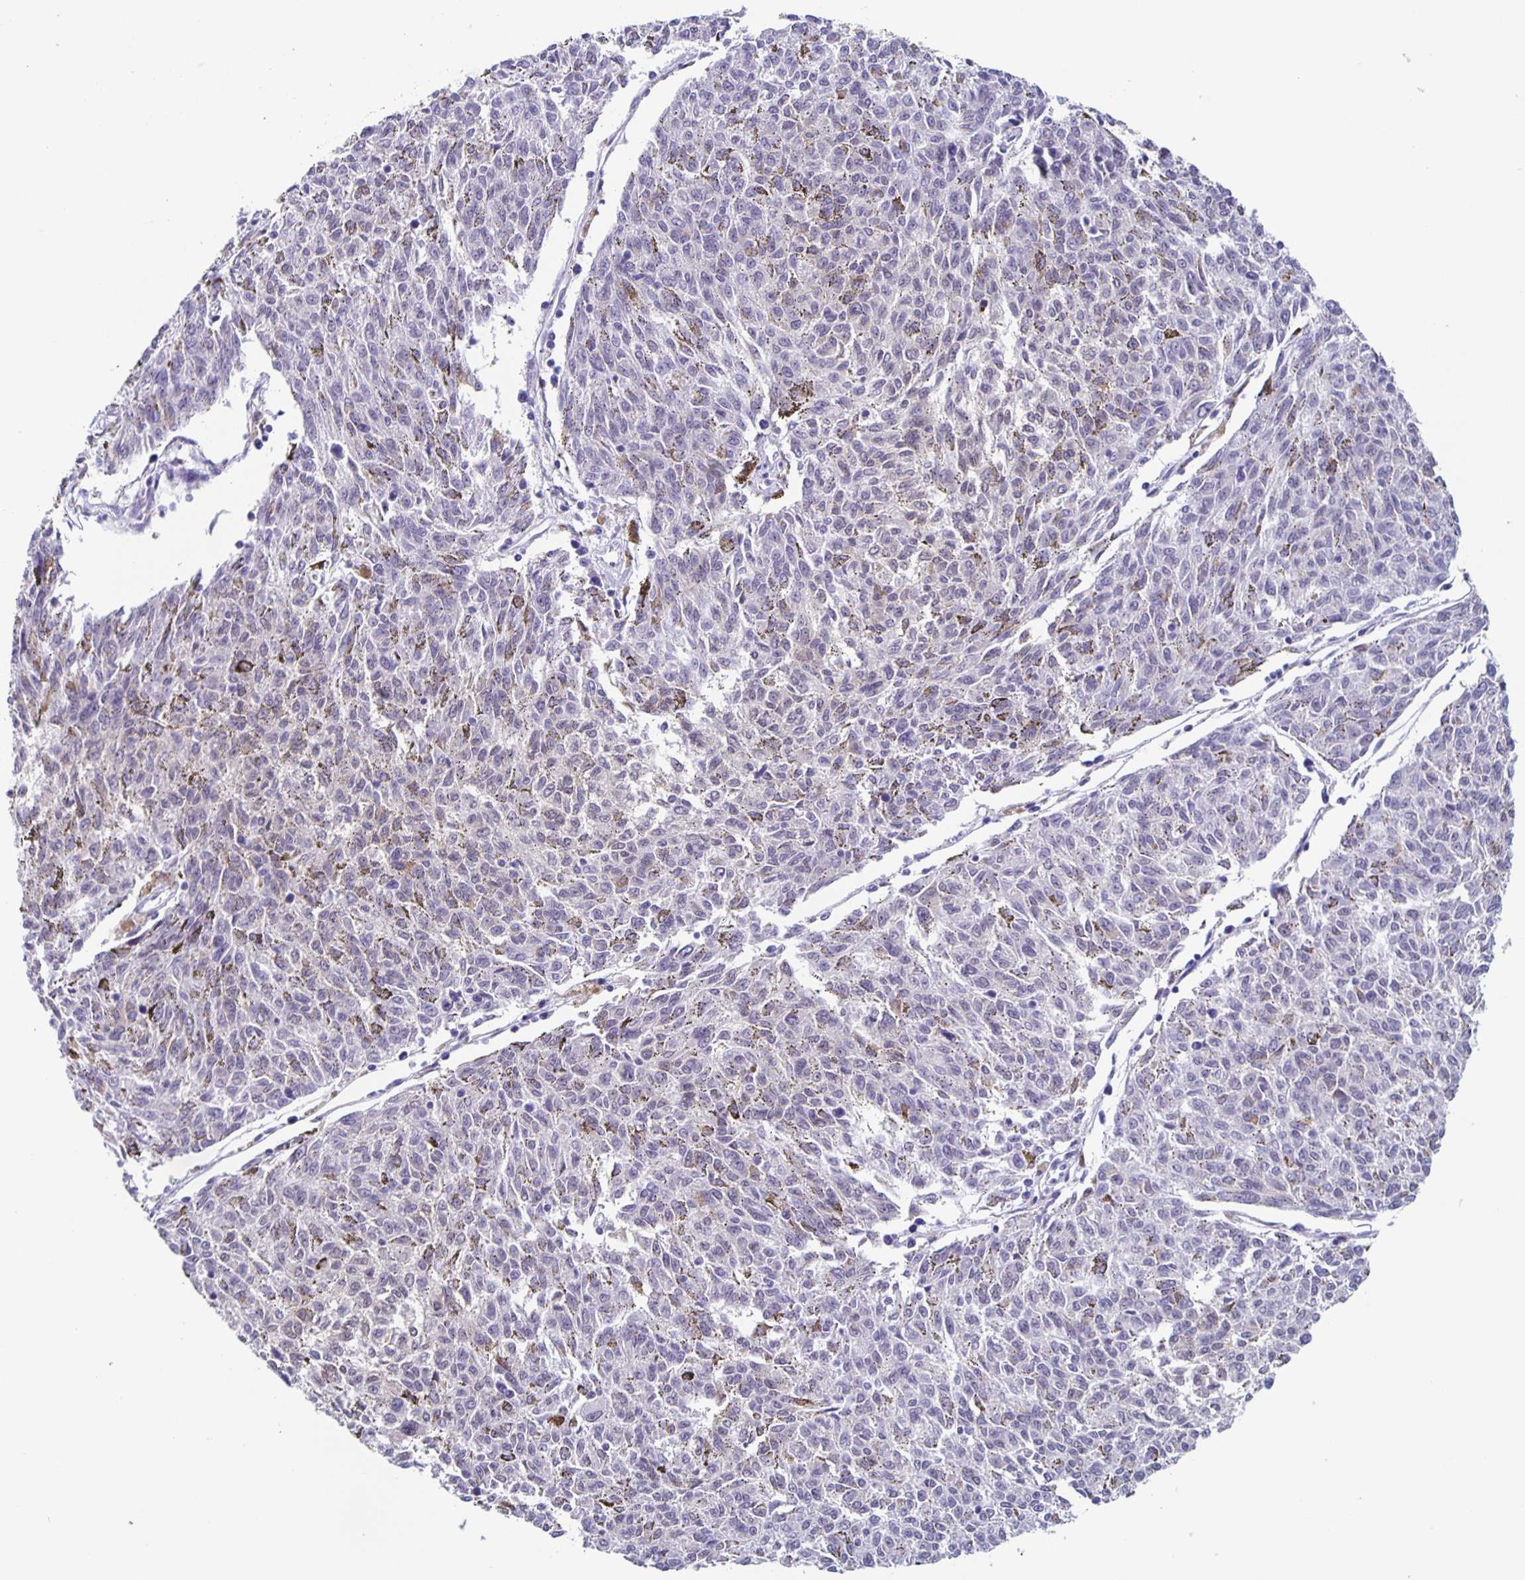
{"staining": {"intensity": "negative", "quantity": "none", "location": "none"}, "tissue": "melanoma", "cell_type": "Tumor cells", "image_type": "cancer", "snomed": [{"axis": "morphology", "description": "Malignant melanoma, NOS"}, {"axis": "topography", "description": "Skin"}], "caption": "An immunohistochemistry (IHC) micrograph of malignant melanoma is shown. There is no staining in tumor cells of malignant melanoma.", "gene": "TPPP", "patient": {"sex": "female", "age": 72}}